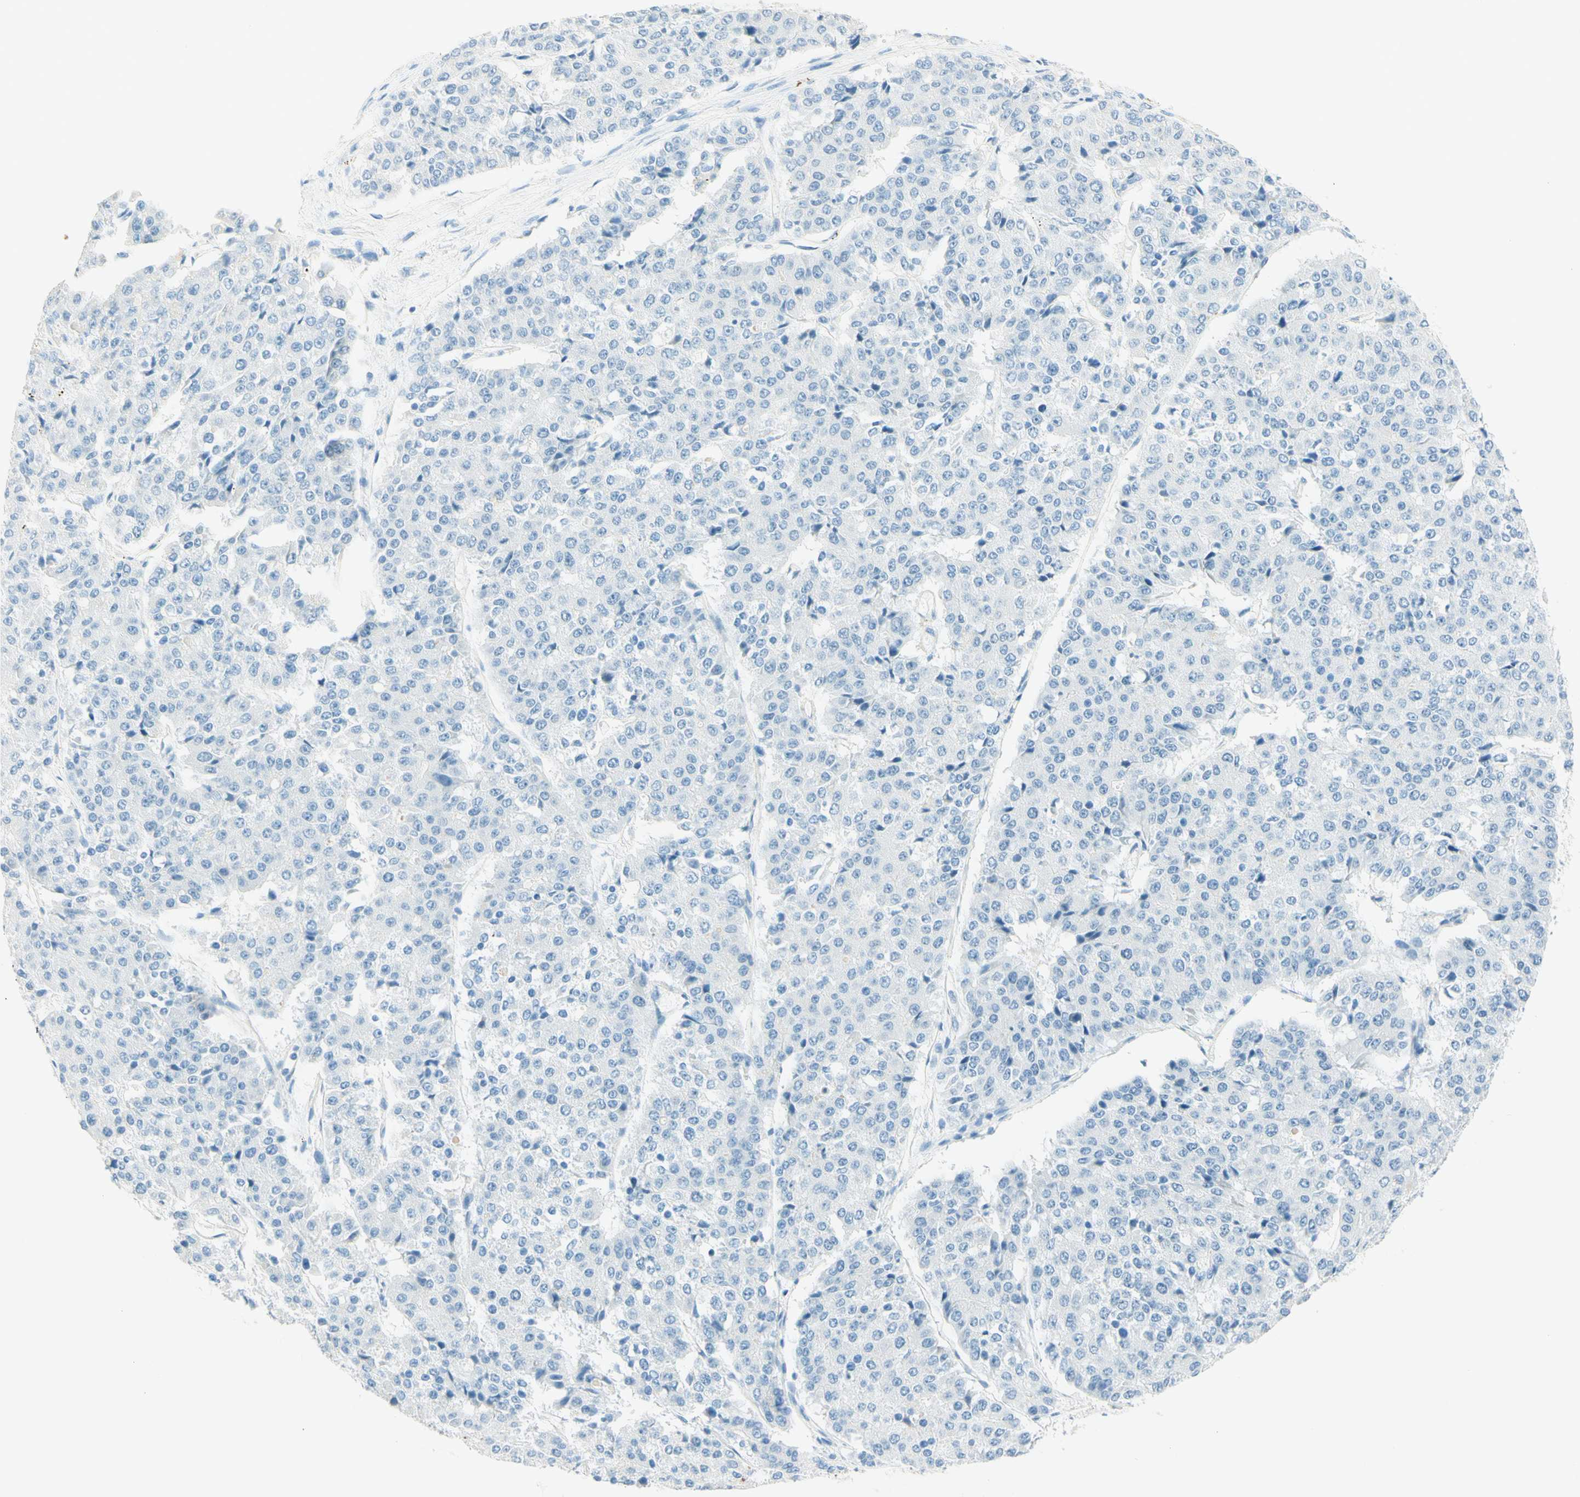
{"staining": {"intensity": "negative", "quantity": "none", "location": "none"}, "tissue": "pancreatic cancer", "cell_type": "Tumor cells", "image_type": "cancer", "snomed": [{"axis": "morphology", "description": "Adenocarcinoma, NOS"}, {"axis": "topography", "description": "Pancreas"}], "caption": "DAB (3,3'-diaminobenzidine) immunohistochemical staining of pancreatic cancer displays no significant staining in tumor cells.", "gene": "TMEM132D", "patient": {"sex": "male", "age": 50}}